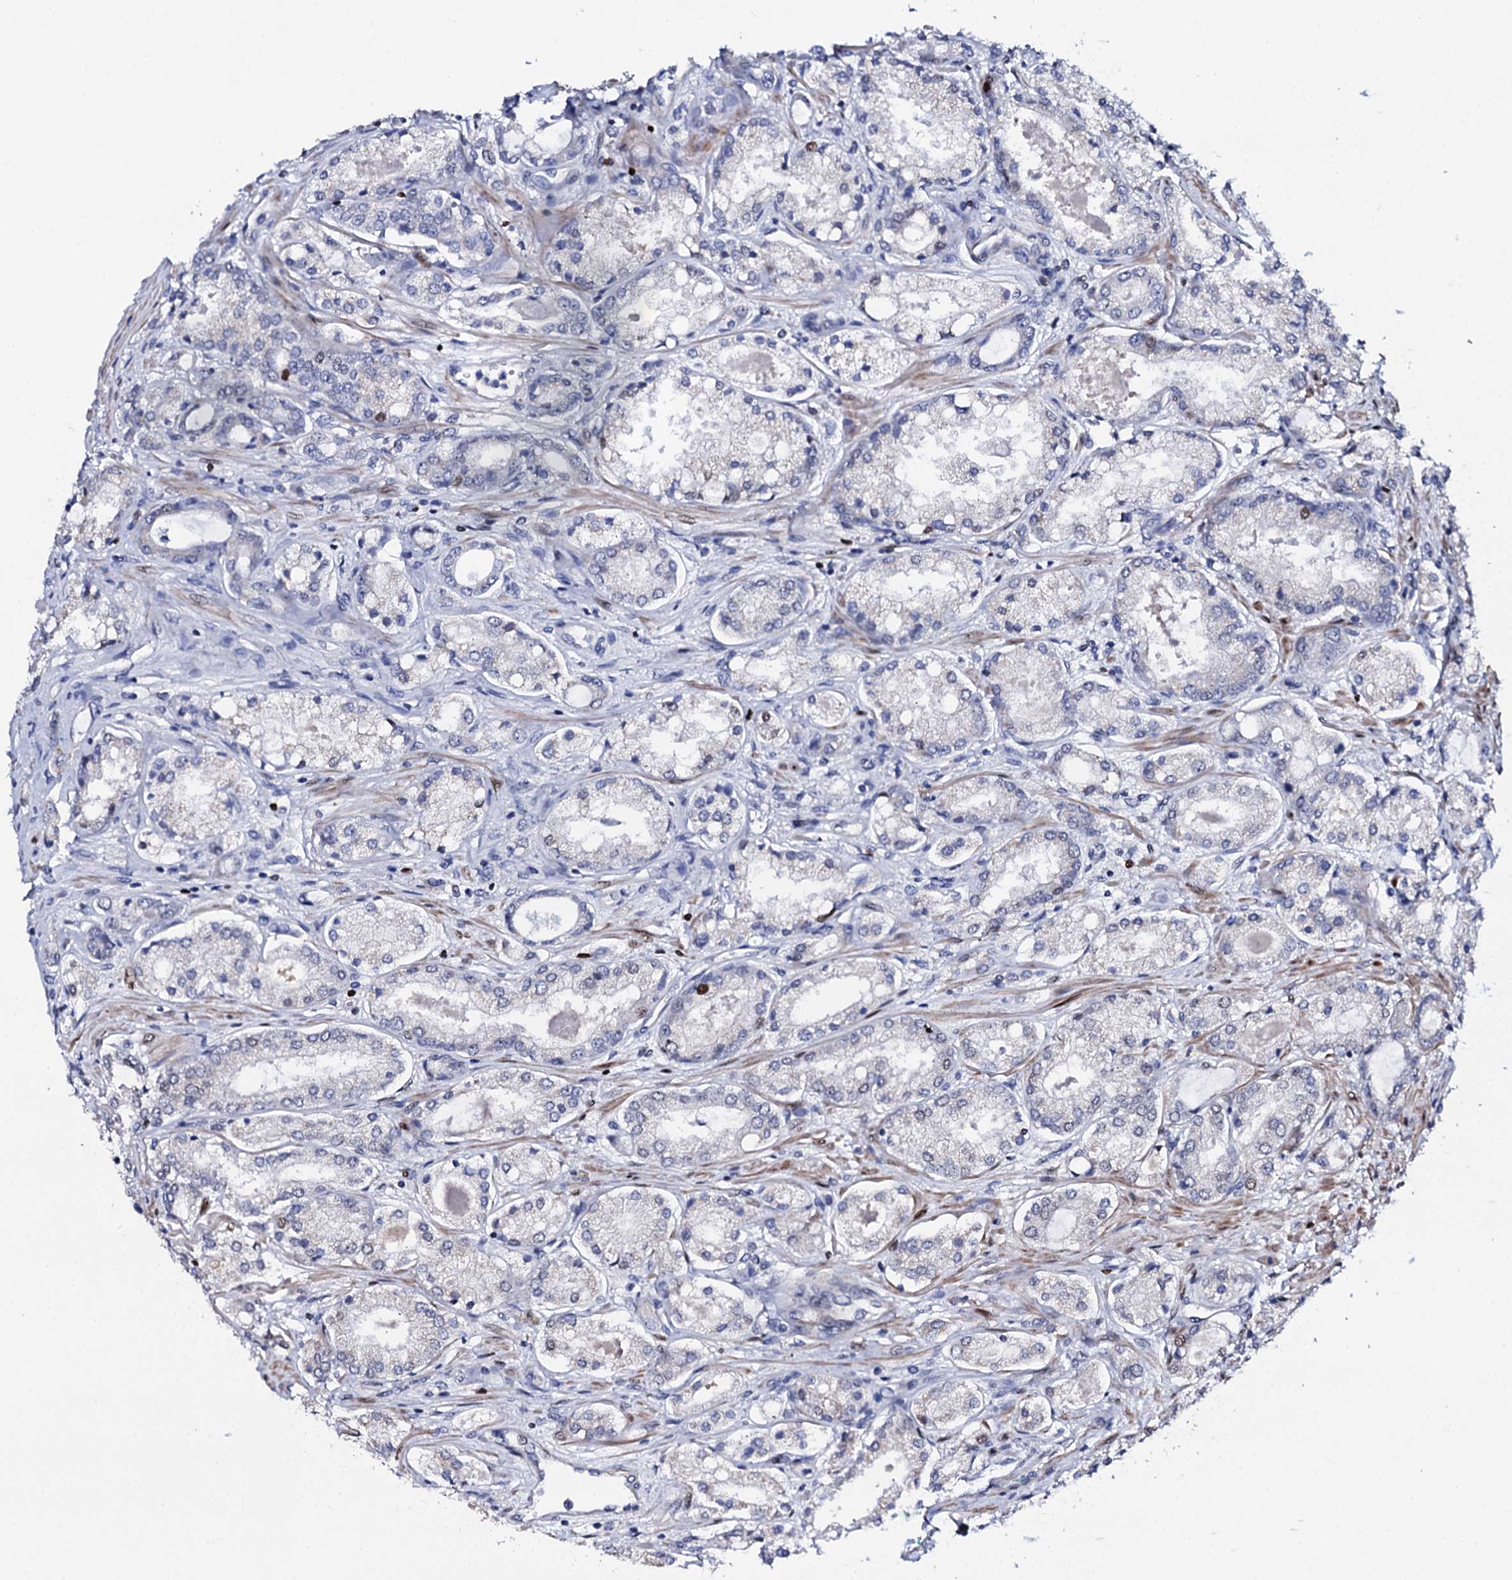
{"staining": {"intensity": "negative", "quantity": "none", "location": "none"}, "tissue": "prostate cancer", "cell_type": "Tumor cells", "image_type": "cancer", "snomed": [{"axis": "morphology", "description": "Adenocarcinoma, Low grade"}, {"axis": "topography", "description": "Prostate"}], "caption": "The micrograph shows no staining of tumor cells in prostate cancer.", "gene": "NPM2", "patient": {"sex": "male", "age": 68}}